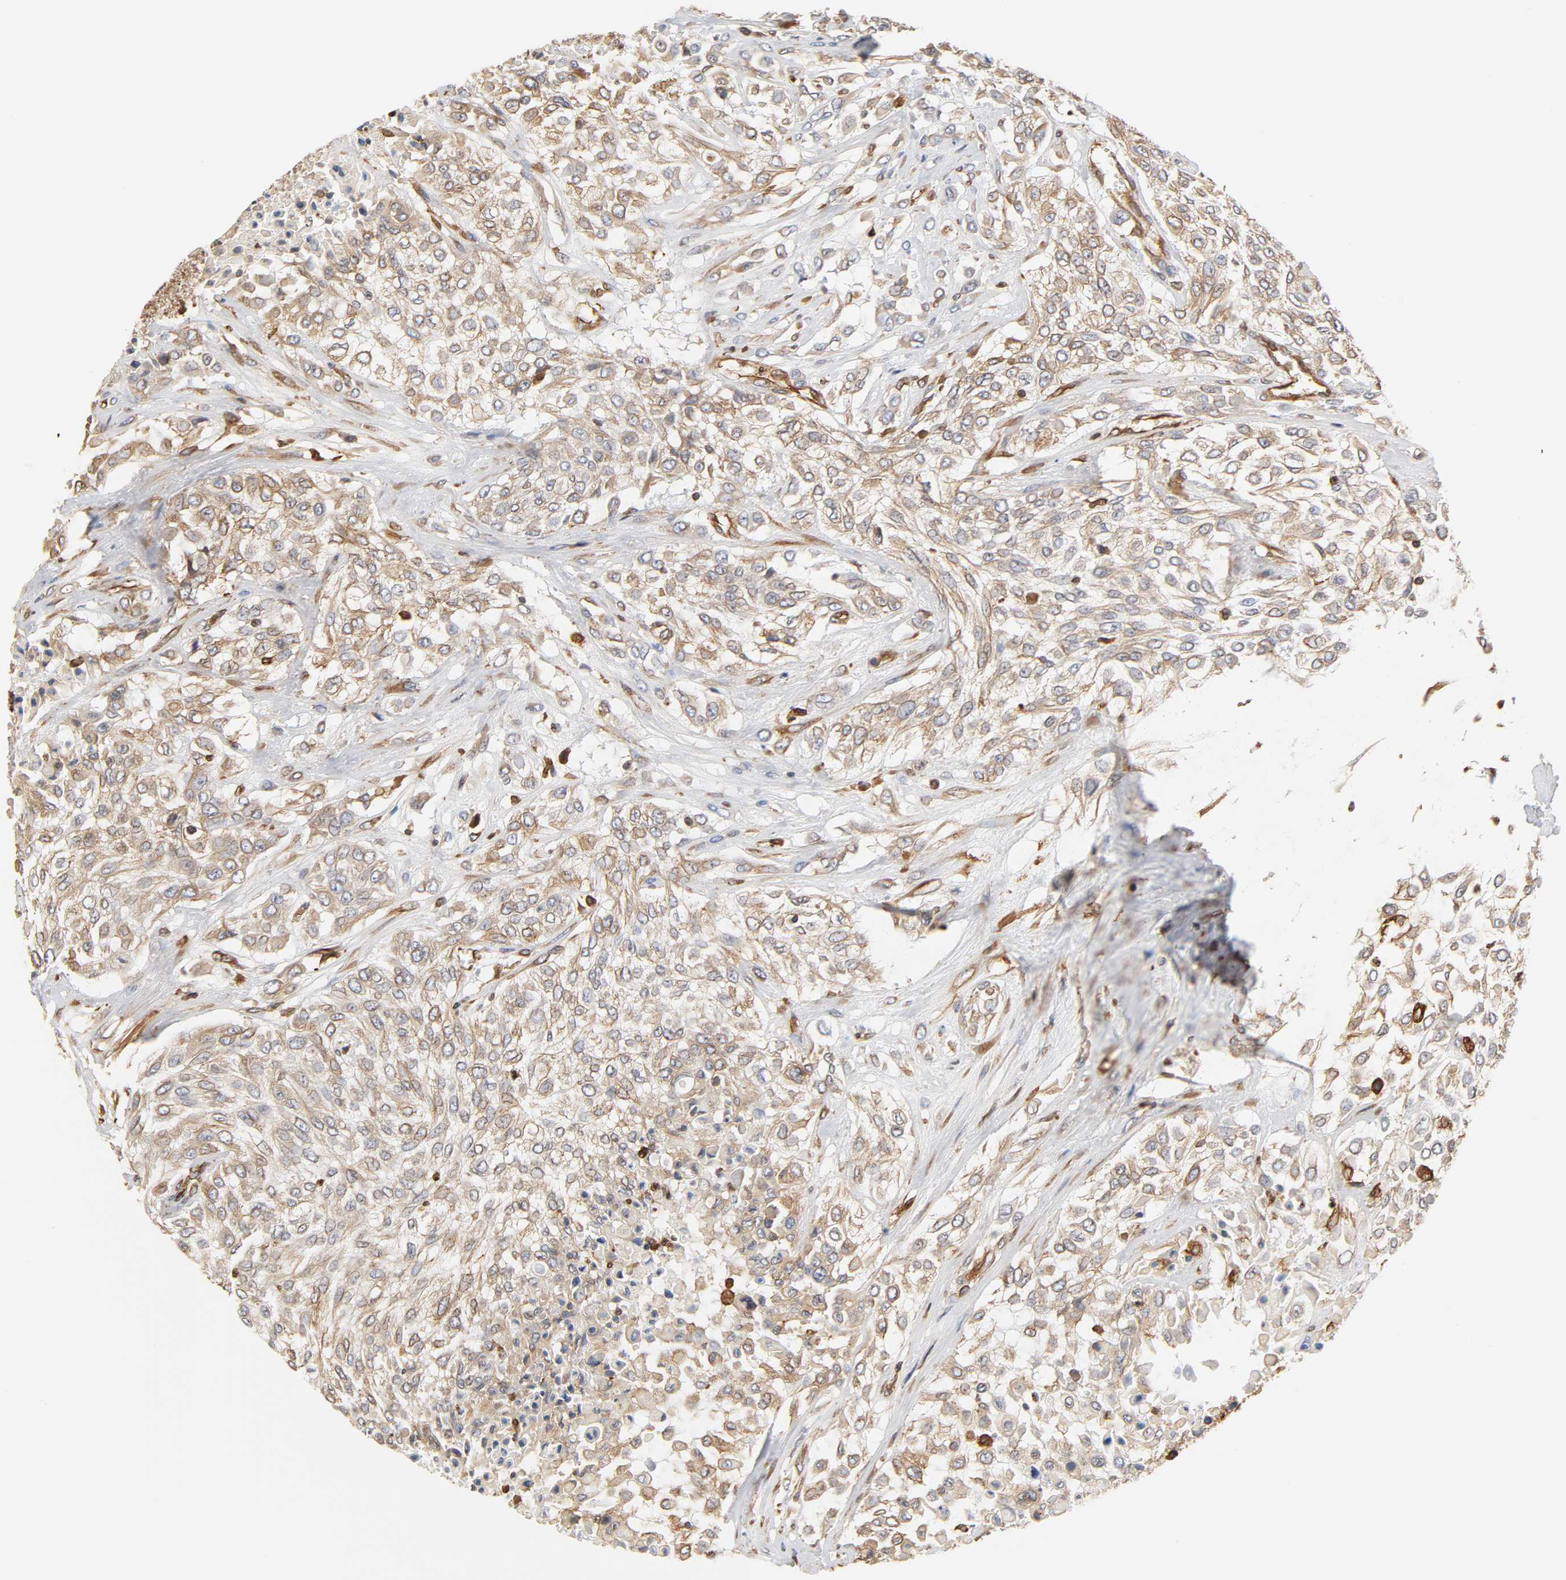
{"staining": {"intensity": "weak", "quantity": ">75%", "location": "cytoplasmic/membranous"}, "tissue": "urothelial cancer", "cell_type": "Tumor cells", "image_type": "cancer", "snomed": [{"axis": "morphology", "description": "Urothelial carcinoma, High grade"}, {"axis": "topography", "description": "Urinary bladder"}], "caption": "Weak cytoplasmic/membranous positivity is appreciated in approximately >75% of tumor cells in urothelial carcinoma (high-grade). The staining was performed using DAB, with brown indicating positive protein expression. Nuclei are stained blue with hematoxylin.", "gene": "BCAP31", "patient": {"sex": "male", "age": 57}}